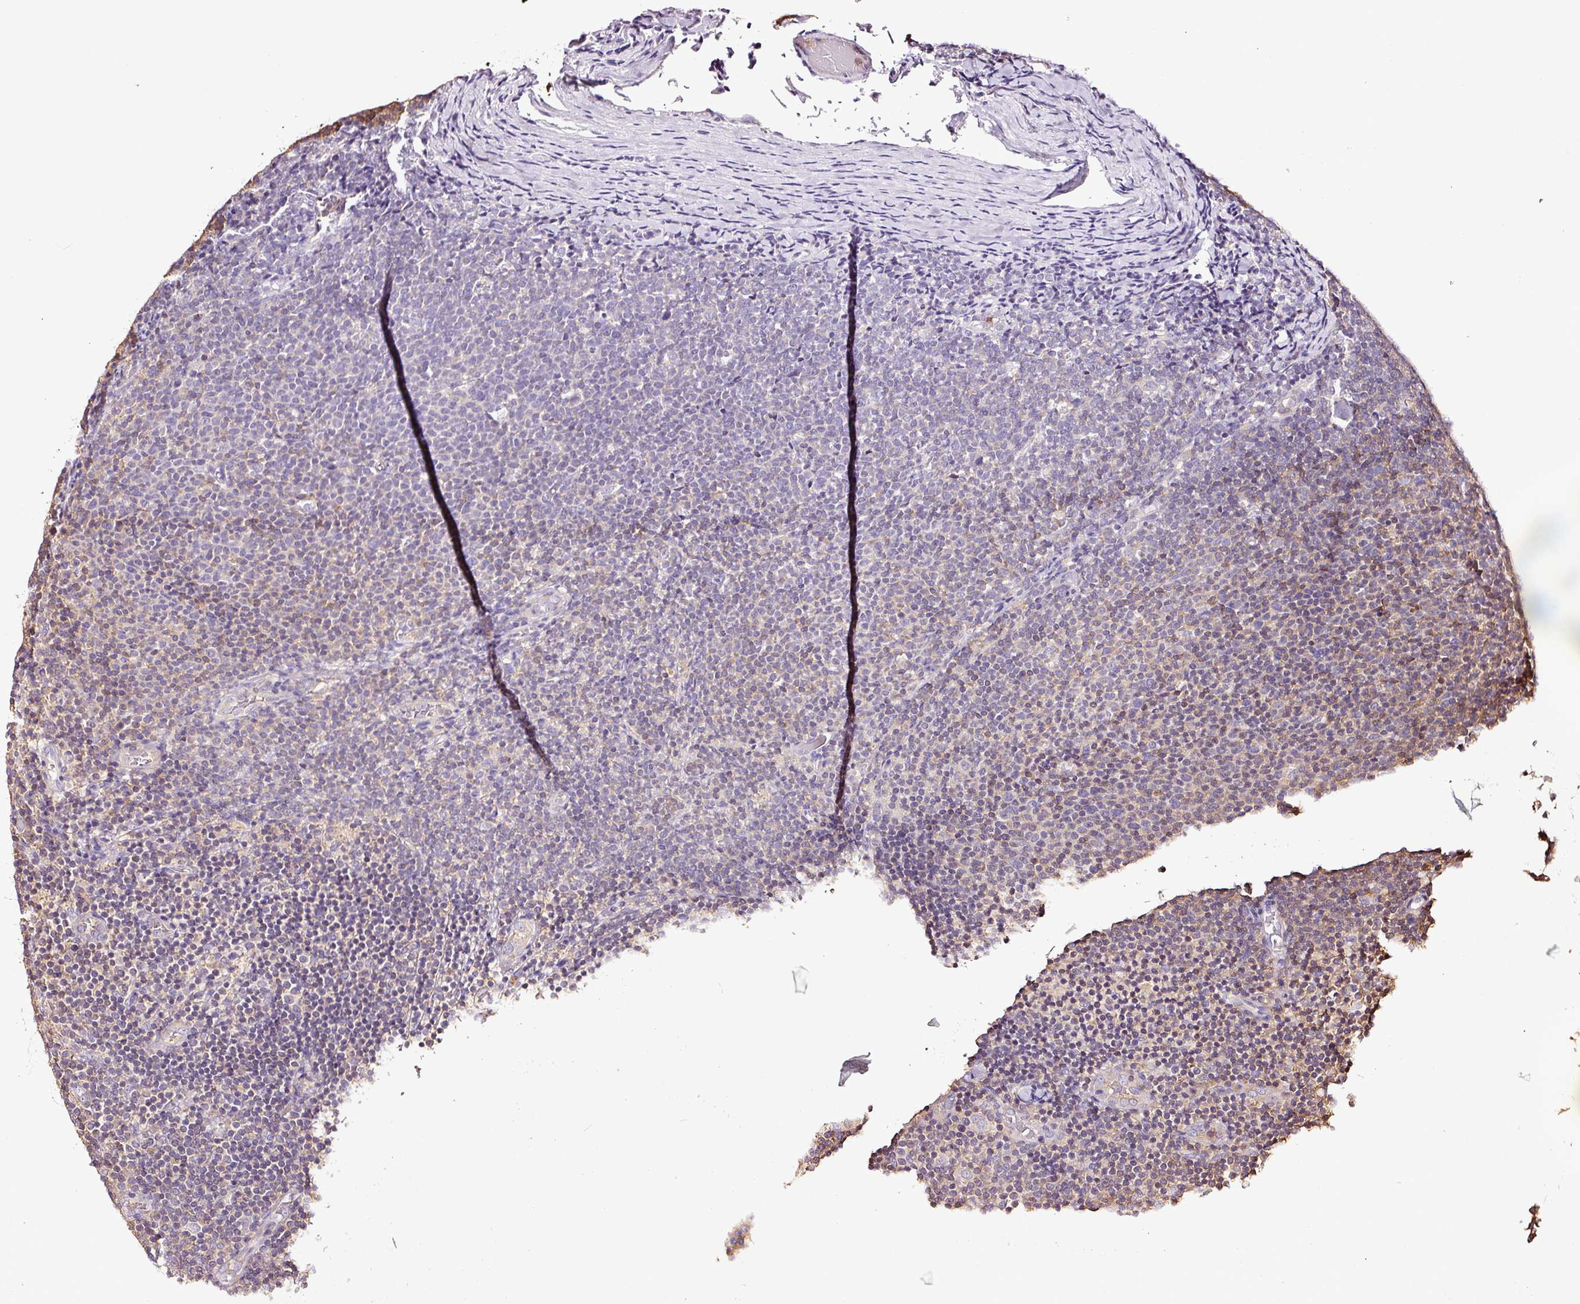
{"staining": {"intensity": "weak", "quantity": "<25%", "location": "cytoplasmic/membranous"}, "tissue": "lymphoma", "cell_type": "Tumor cells", "image_type": "cancer", "snomed": [{"axis": "morphology", "description": "Malignant lymphoma, non-Hodgkin's type, Low grade"}, {"axis": "topography", "description": "Lymph node"}], "caption": "Immunohistochemistry (IHC) of human malignant lymphoma, non-Hodgkin's type (low-grade) demonstrates no expression in tumor cells.", "gene": "METAP1", "patient": {"sex": "male", "age": 66}}